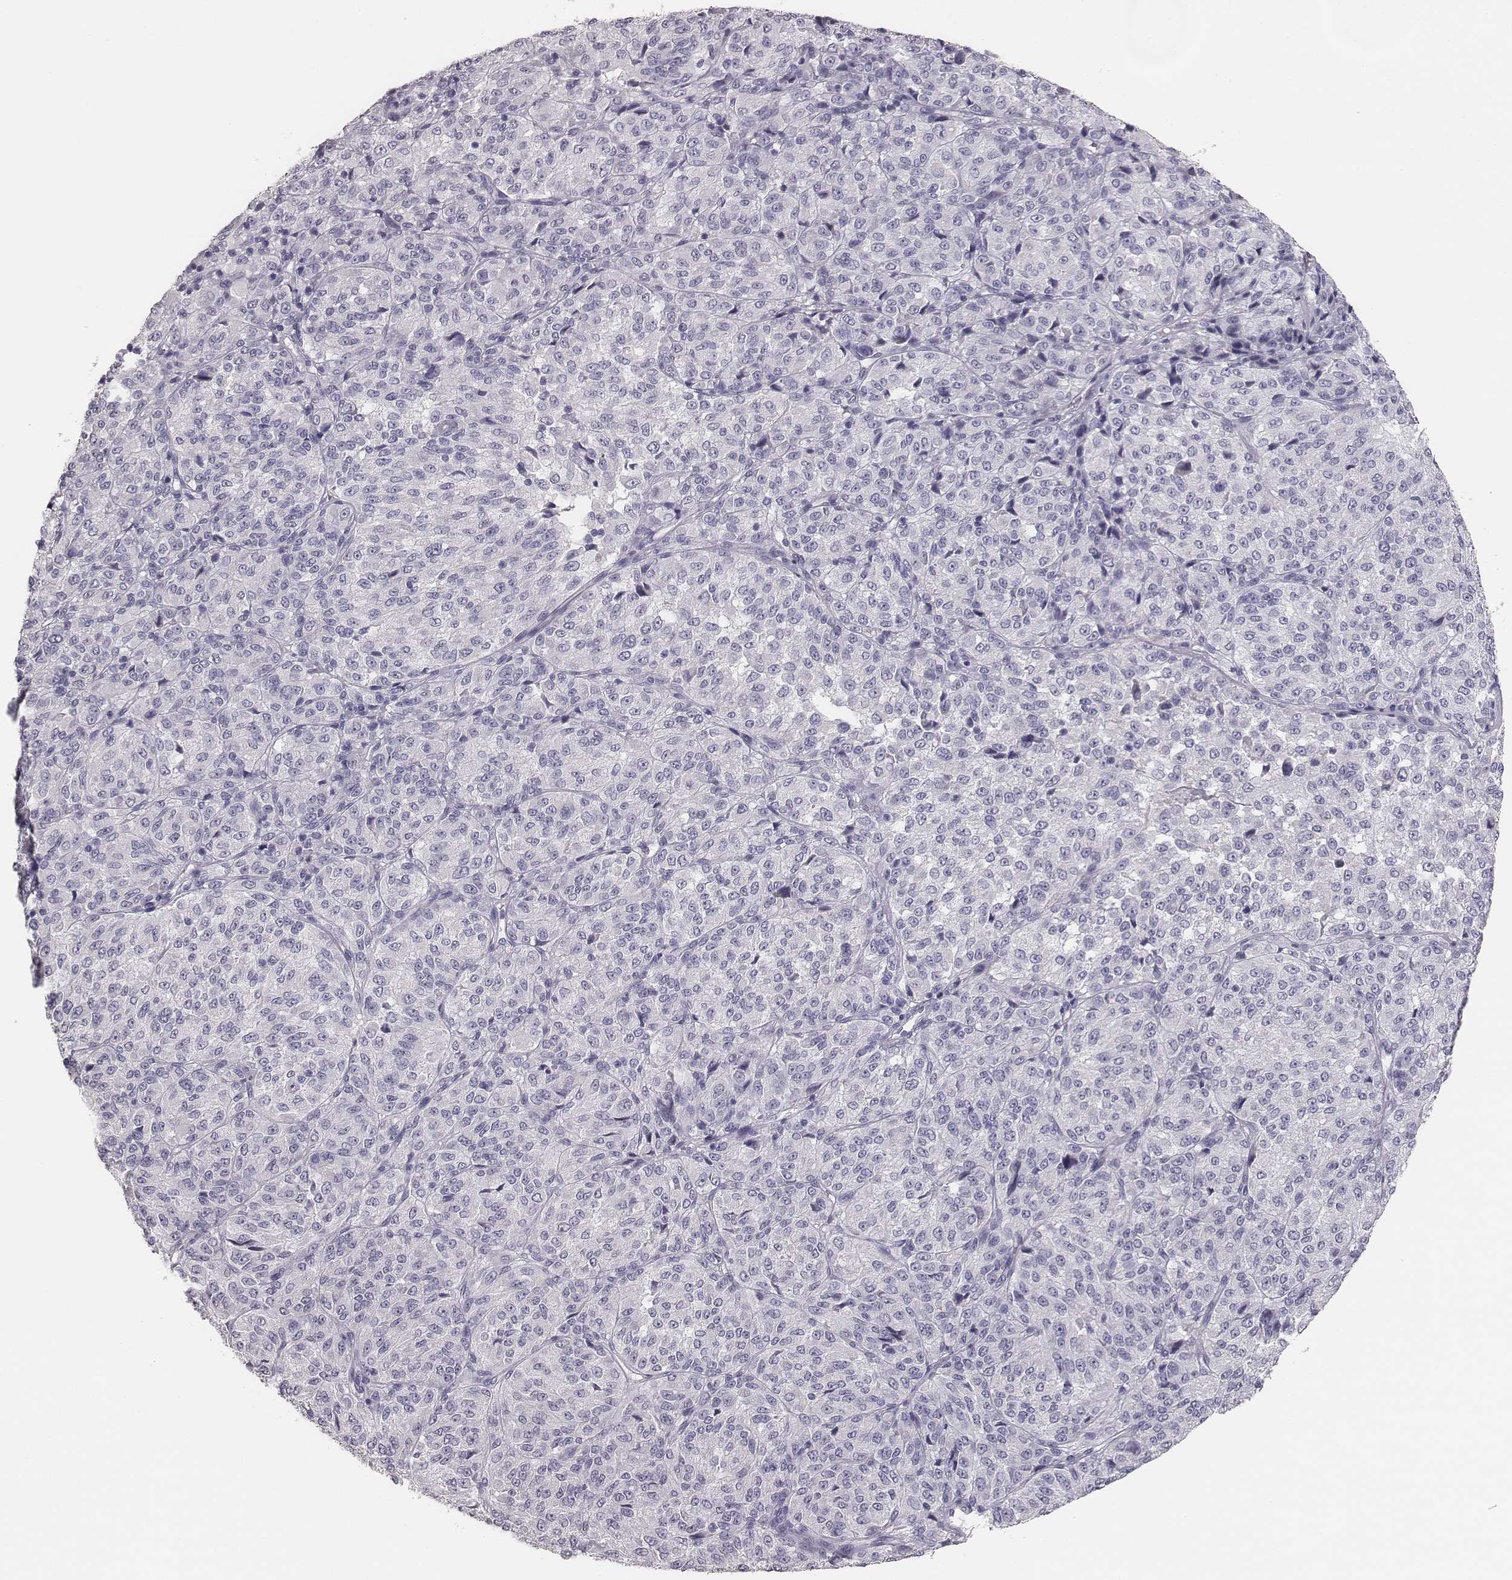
{"staining": {"intensity": "negative", "quantity": "none", "location": "none"}, "tissue": "melanoma", "cell_type": "Tumor cells", "image_type": "cancer", "snomed": [{"axis": "morphology", "description": "Malignant melanoma, Metastatic site"}, {"axis": "topography", "description": "Brain"}], "caption": "This is an immunohistochemistry micrograph of human malignant melanoma (metastatic site). There is no staining in tumor cells.", "gene": "MYH6", "patient": {"sex": "female", "age": 56}}